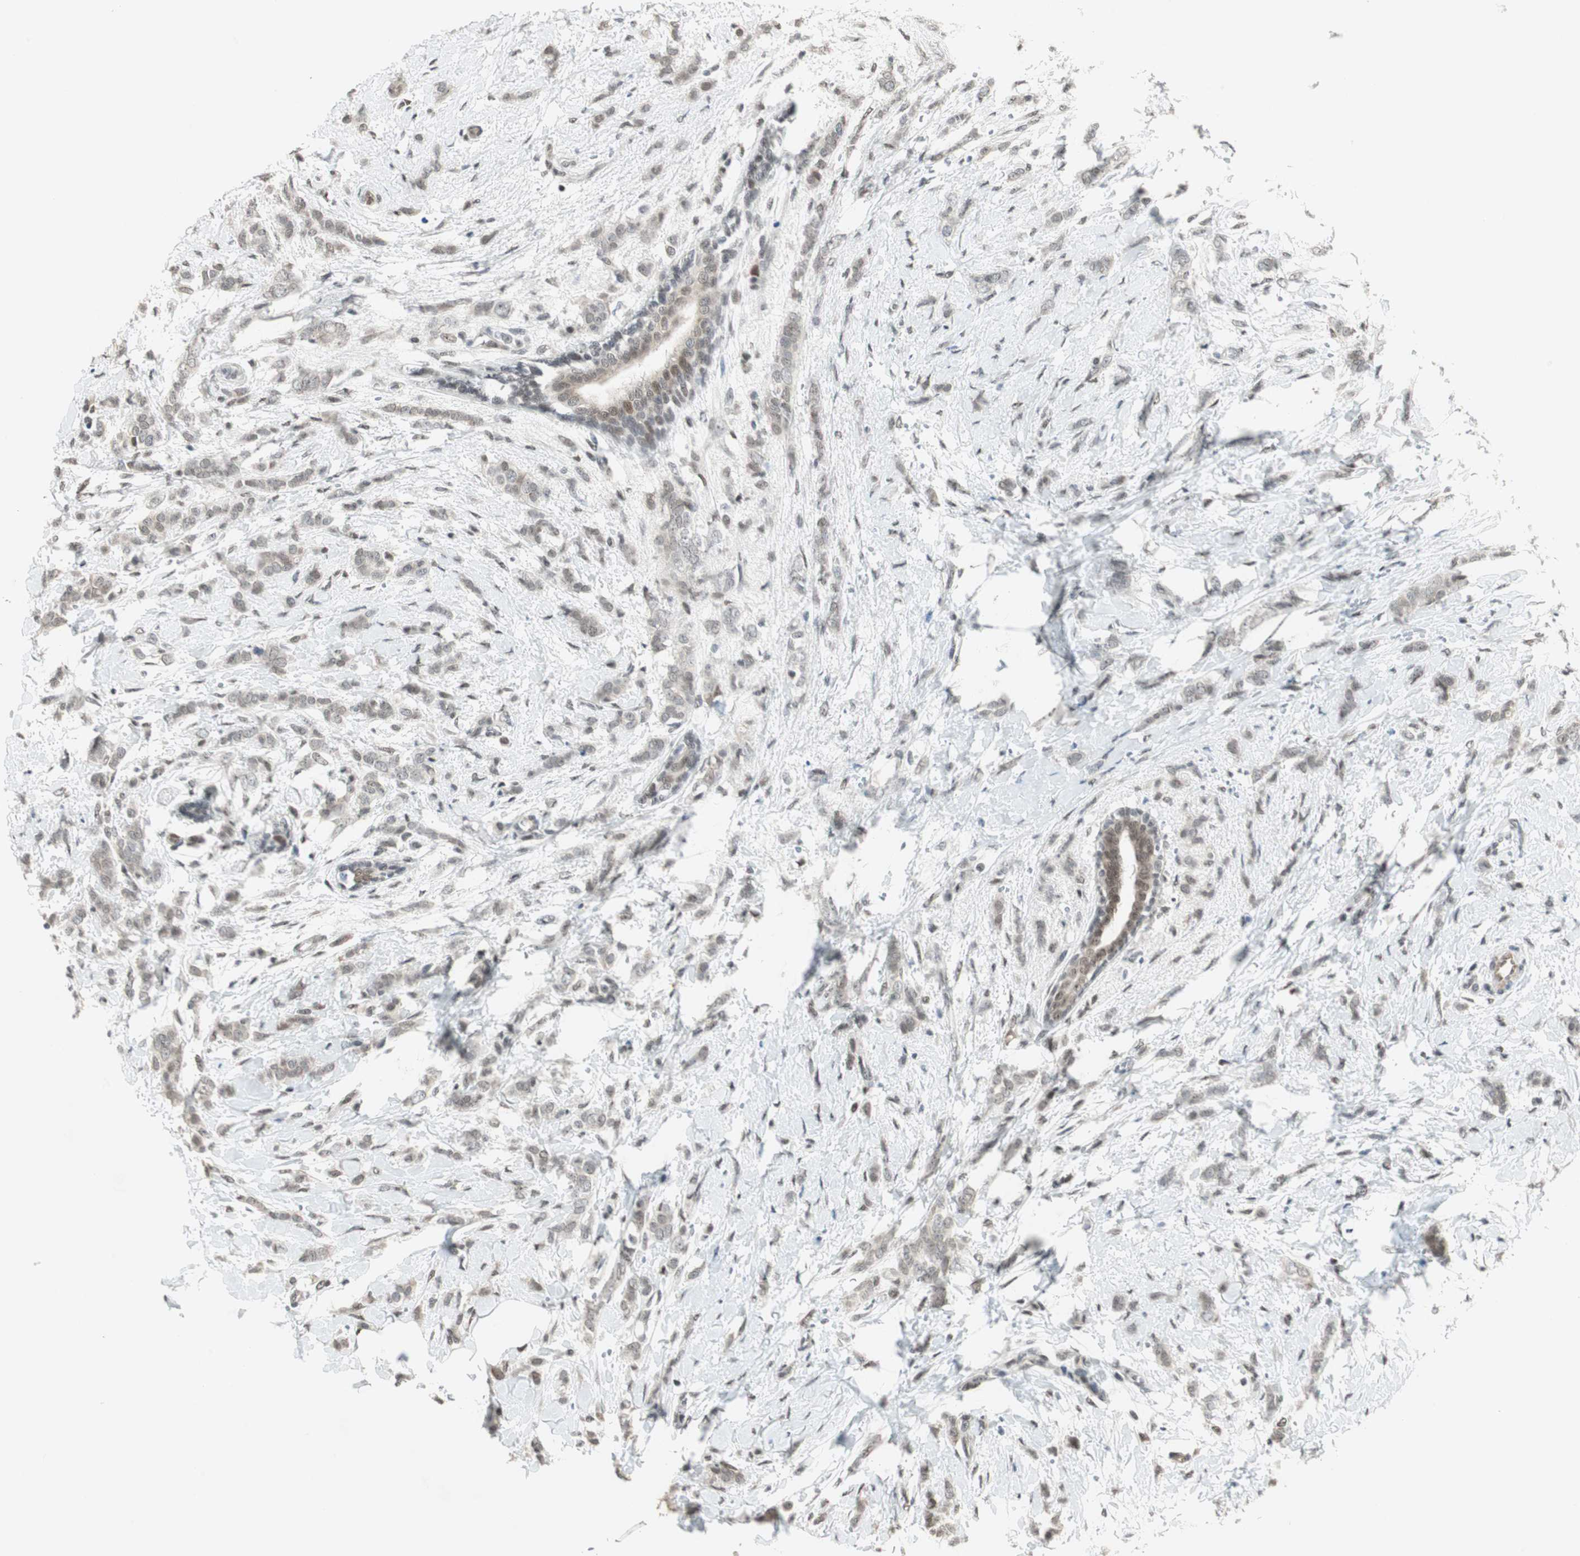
{"staining": {"intensity": "weak", "quantity": ">75%", "location": "cytoplasmic/membranous,nuclear"}, "tissue": "breast cancer", "cell_type": "Tumor cells", "image_type": "cancer", "snomed": [{"axis": "morphology", "description": "Lobular carcinoma, in situ"}, {"axis": "morphology", "description": "Lobular carcinoma"}, {"axis": "topography", "description": "Breast"}], "caption": "Immunohistochemistry (IHC) (DAB) staining of human breast cancer (lobular carcinoma in situ) shows weak cytoplasmic/membranous and nuclear protein staining in about >75% of tumor cells. Immunohistochemistry stains the protein in brown and the nuclei are stained blue.", "gene": "ZBTB17", "patient": {"sex": "female", "age": 41}}